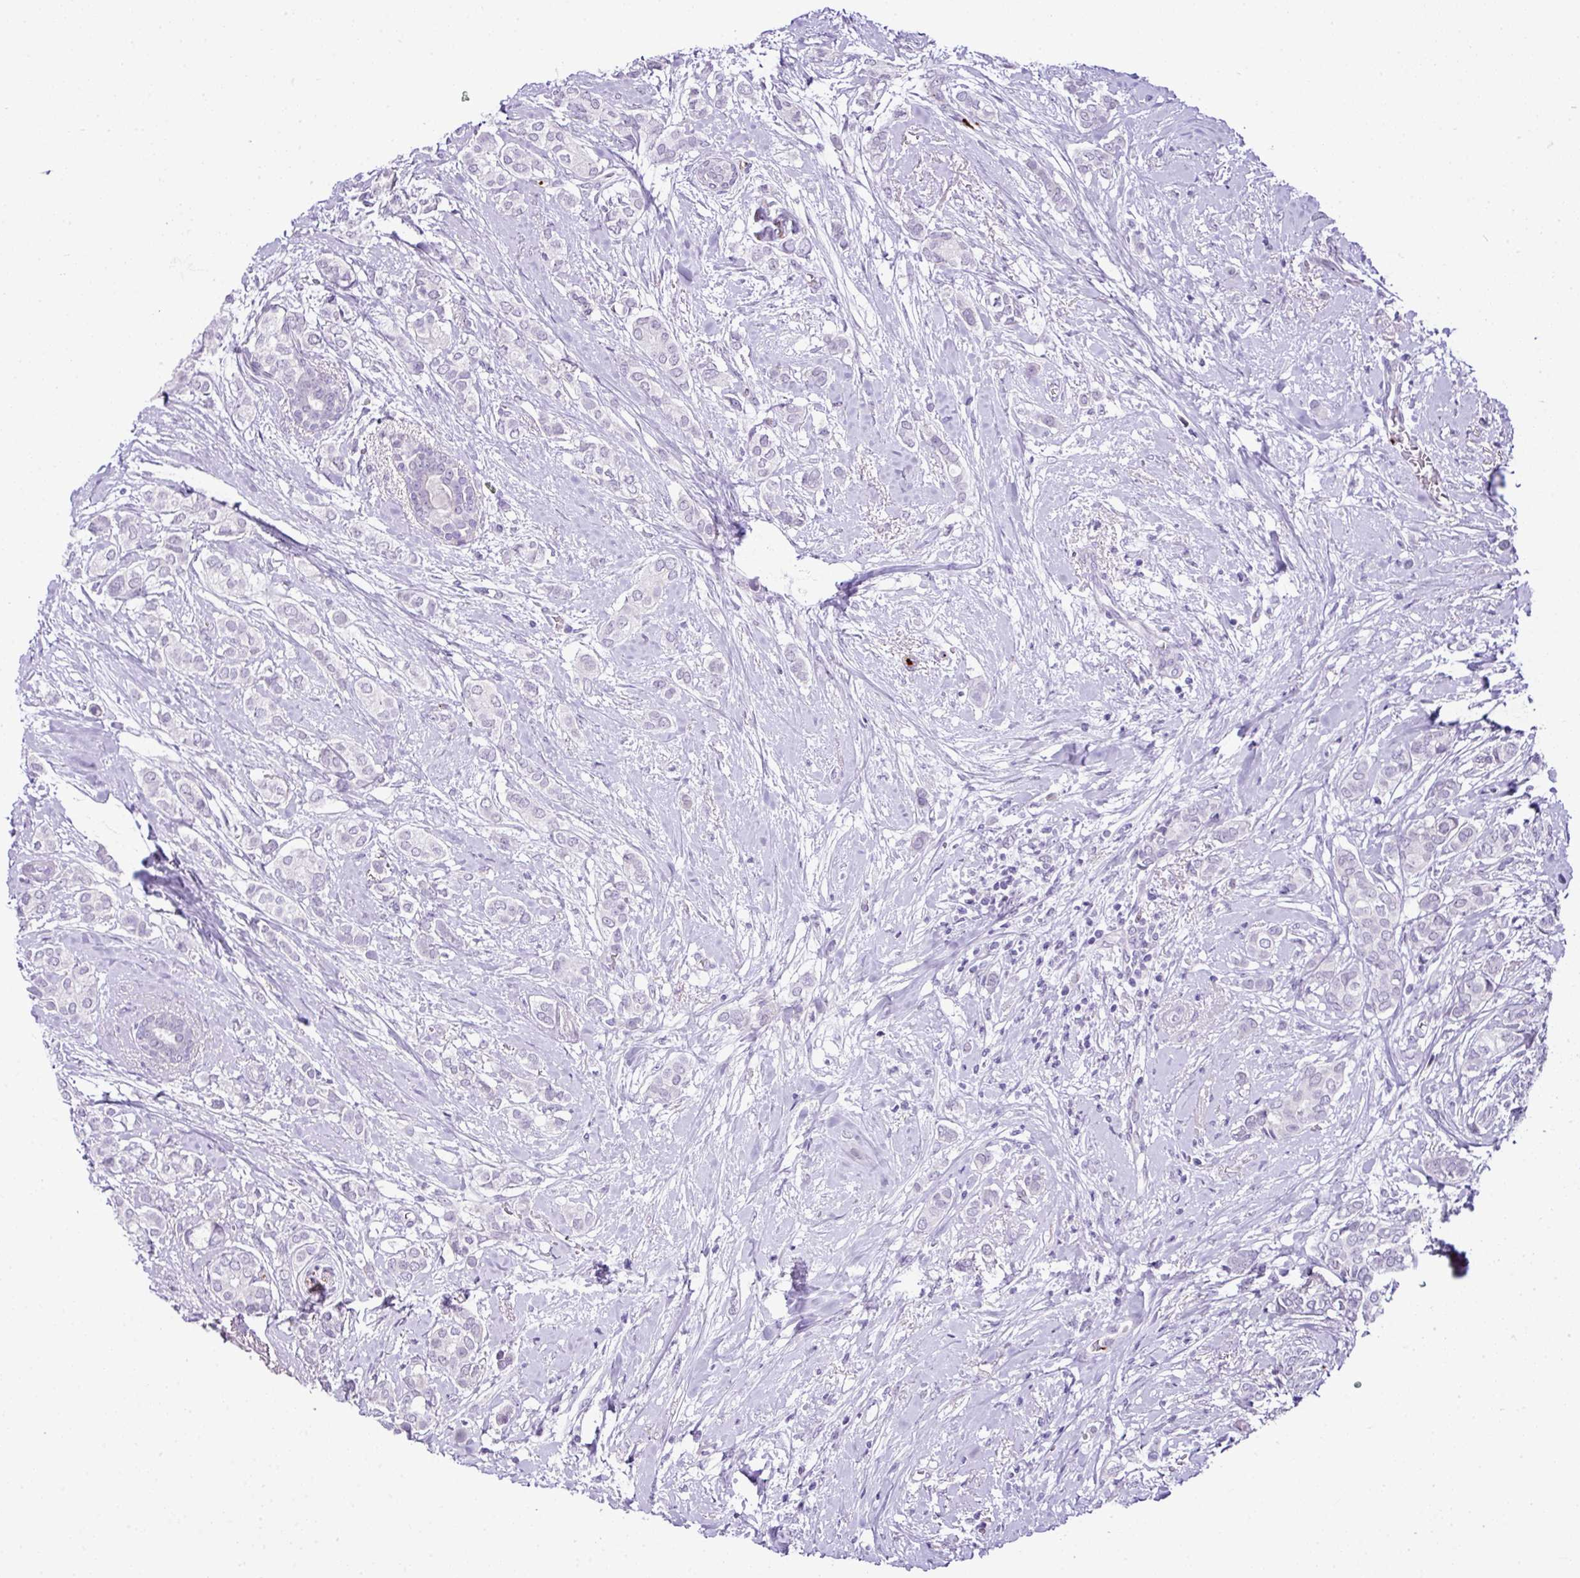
{"staining": {"intensity": "negative", "quantity": "none", "location": "none"}, "tissue": "breast cancer", "cell_type": "Tumor cells", "image_type": "cancer", "snomed": [{"axis": "morphology", "description": "Duct carcinoma"}, {"axis": "topography", "description": "Breast"}], "caption": "Micrograph shows no significant protein expression in tumor cells of breast invasive ductal carcinoma.", "gene": "CMTM5", "patient": {"sex": "female", "age": 73}}